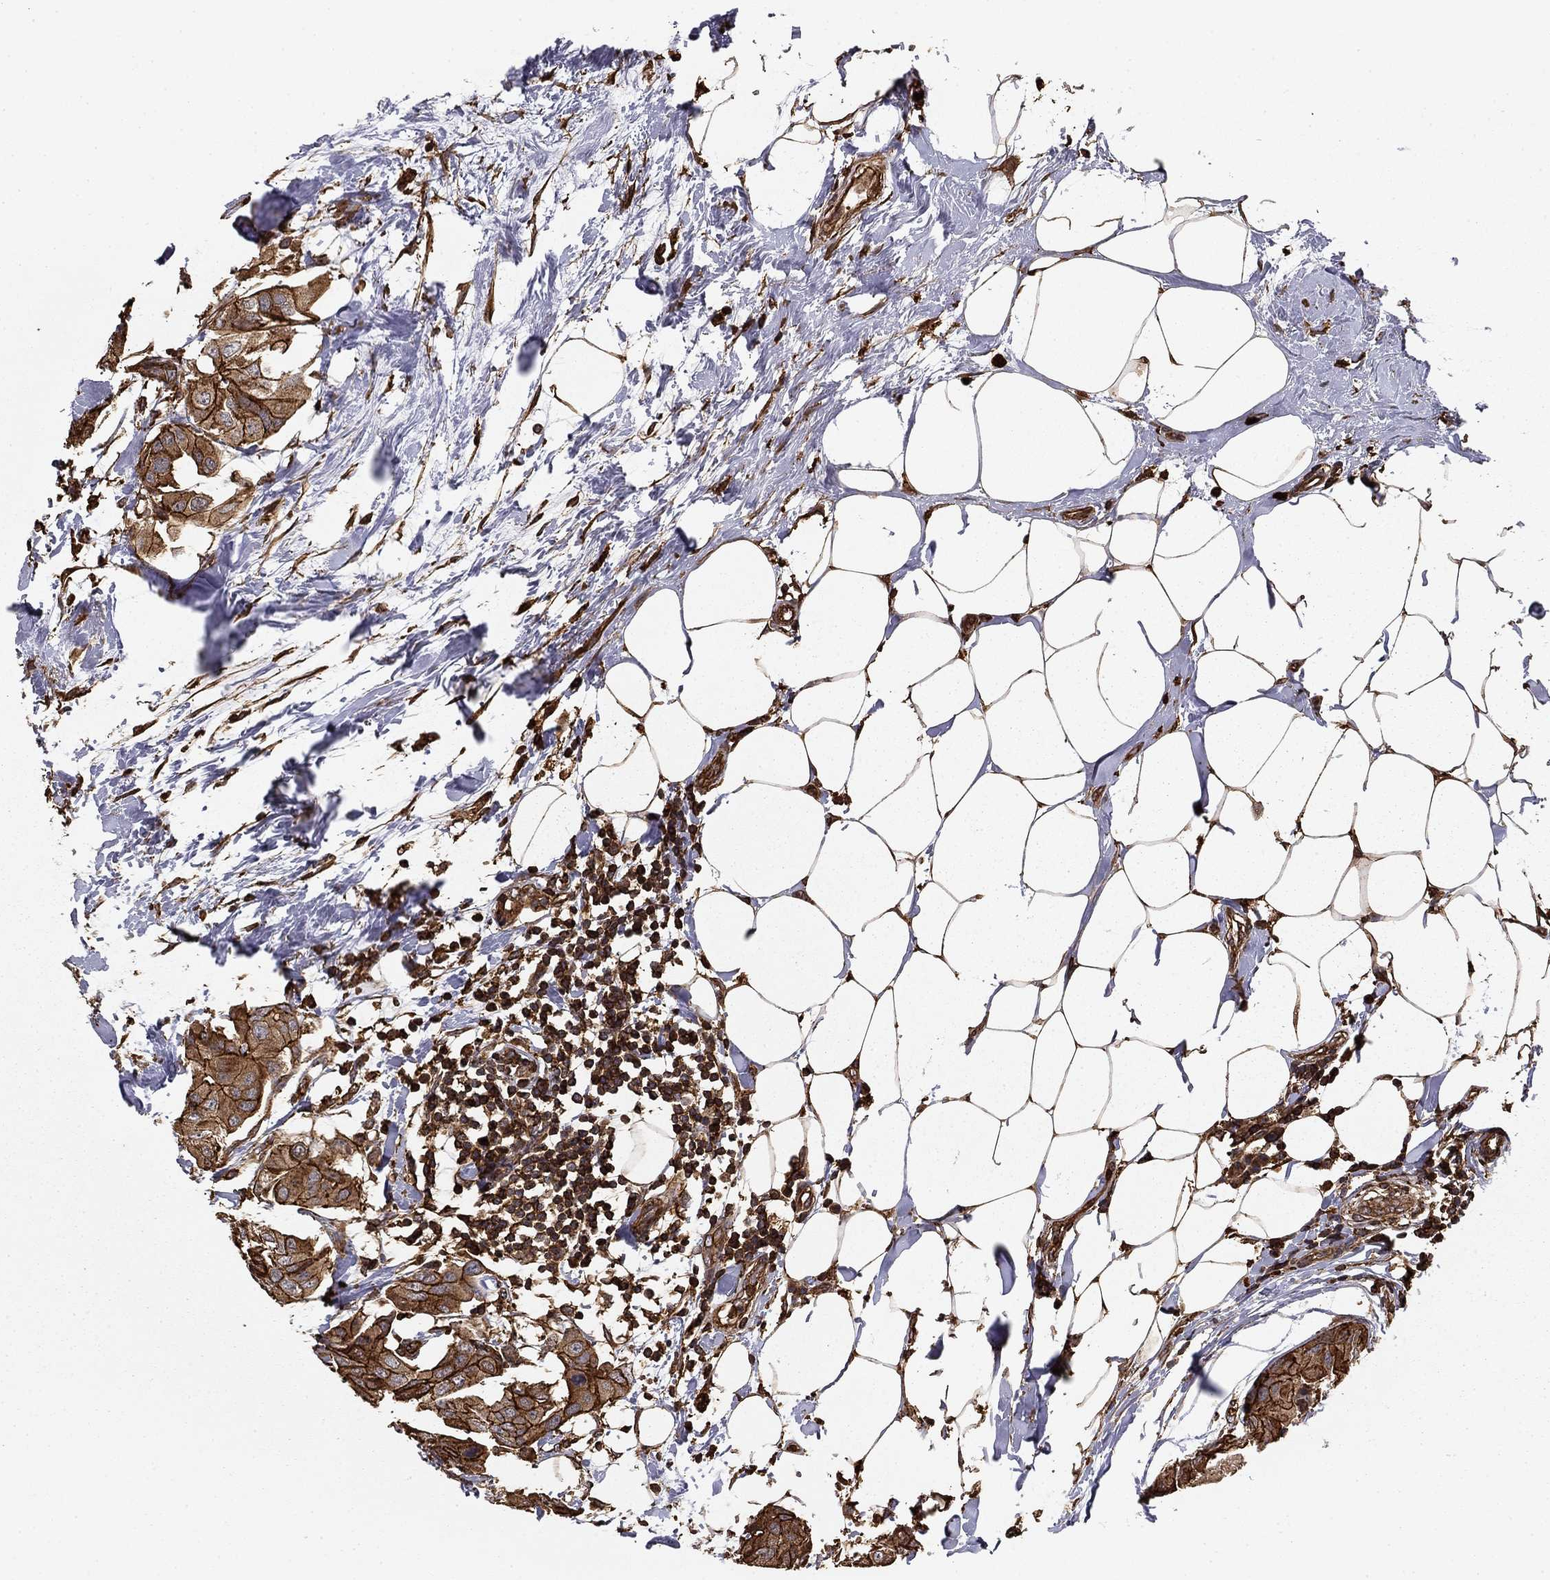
{"staining": {"intensity": "moderate", "quantity": "25%-75%", "location": "cytoplasmic/membranous"}, "tissue": "breast cancer", "cell_type": "Tumor cells", "image_type": "cancer", "snomed": [{"axis": "morphology", "description": "Normal tissue, NOS"}, {"axis": "morphology", "description": "Duct carcinoma"}, {"axis": "topography", "description": "Breast"}], "caption": "A histopathology image of infiltrating ductal carcinoma (breast) stained for a protein exhibits moderate cytoplasmic/membranous brown staining in tumor cells.", "gene": "HABP4", "patient": {"sex": "female", "age": 40}}